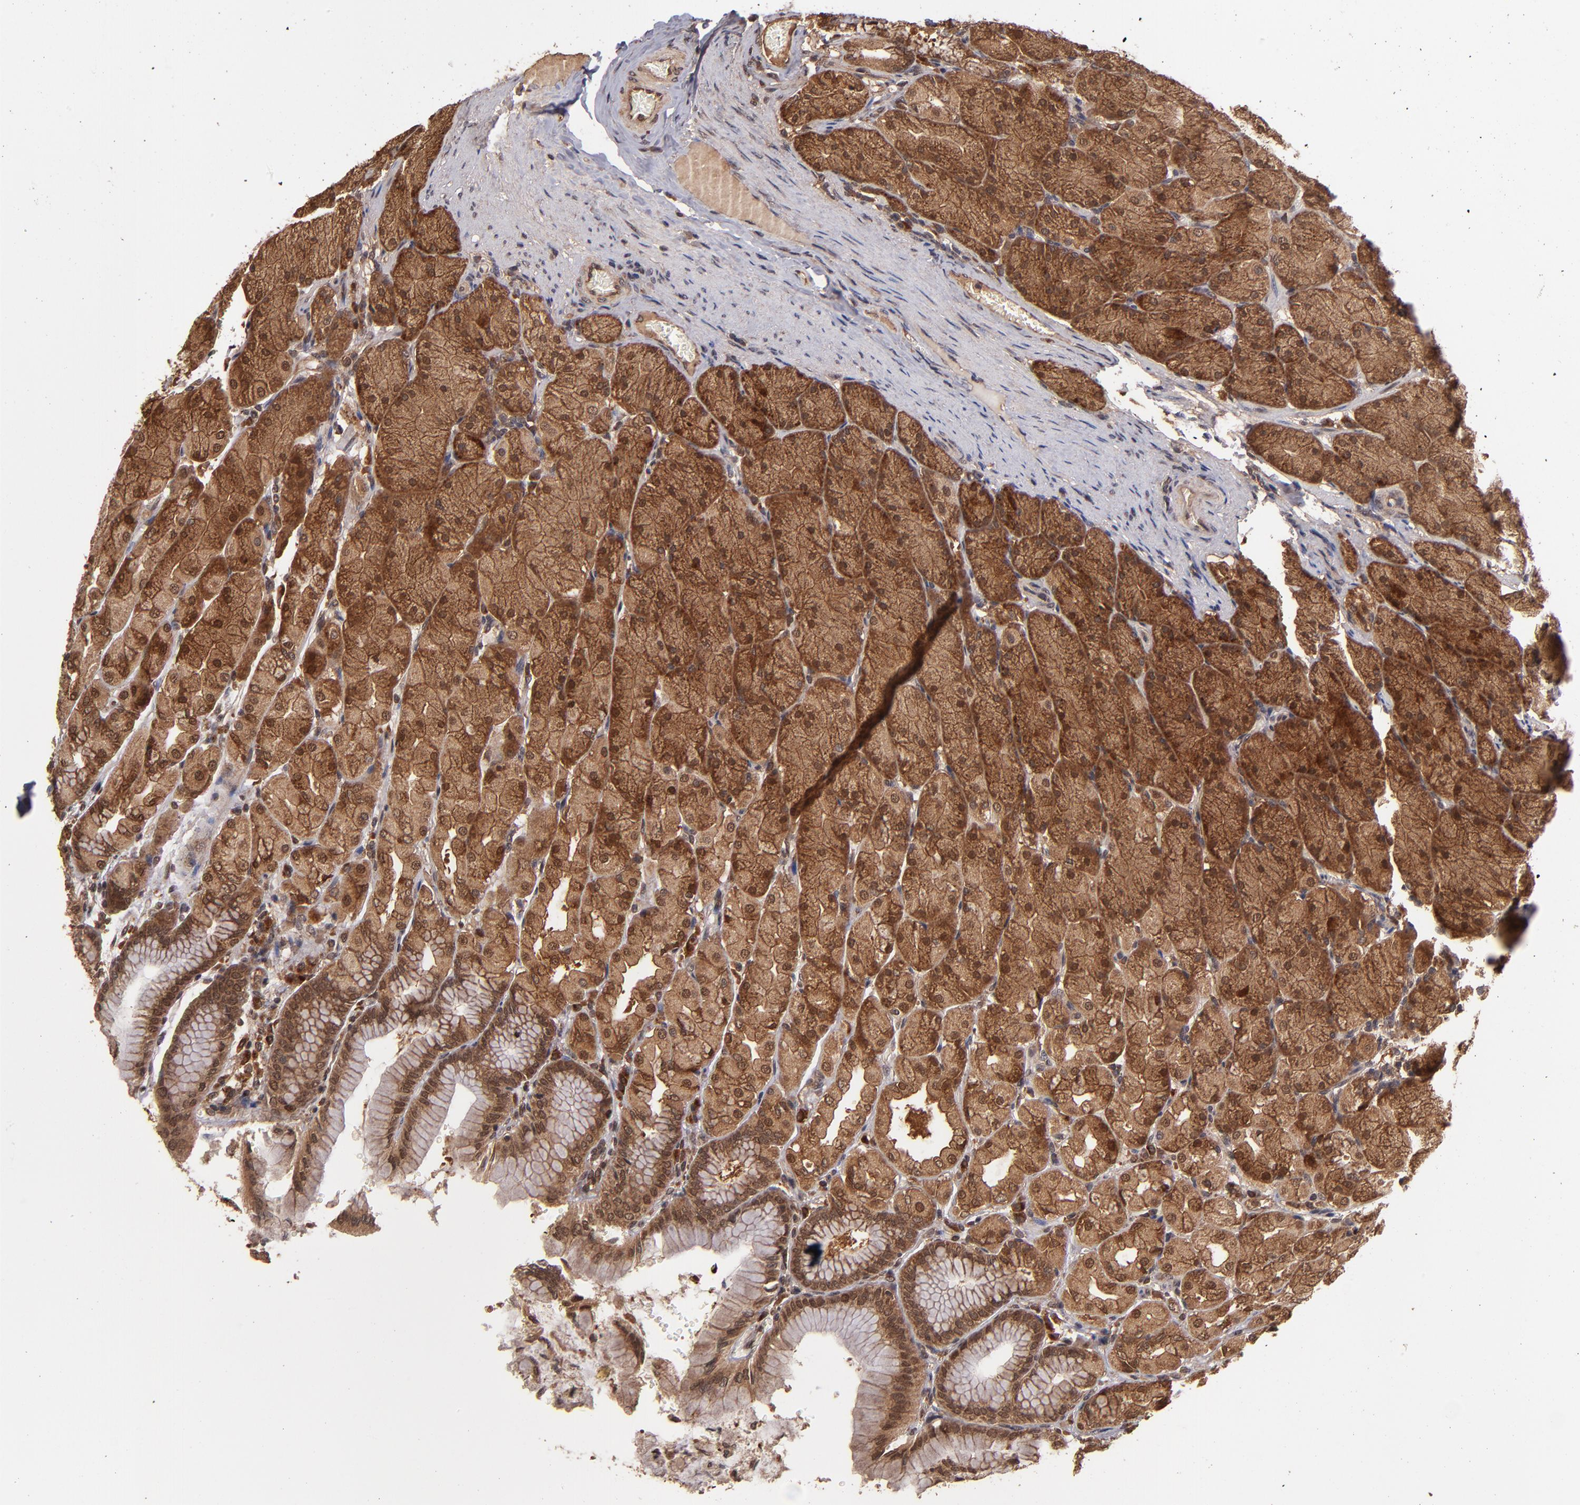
{"staining": {"intensity": "strong", "quantity": ">75%", "location": "cytoplasmic/membranous,nuclear"}, "tissue": "stomach", "cell_type": "Glandular cells", "image_type": "normal", "snomed": [{"axis": "morphology", "description": "Normal tissue, NOS"}, {"axis": "topography", "description": "Stomach, upper"}], "caption": "Immunohistochemistry (DAB) staining of unremarkable stomach exhibits strong cytoplasmic/membranous,nuclear protein positivity in about >75% of glandular cells.", "gene": "NFE2L2", "patient": {"sex": "female", "age": 56}}